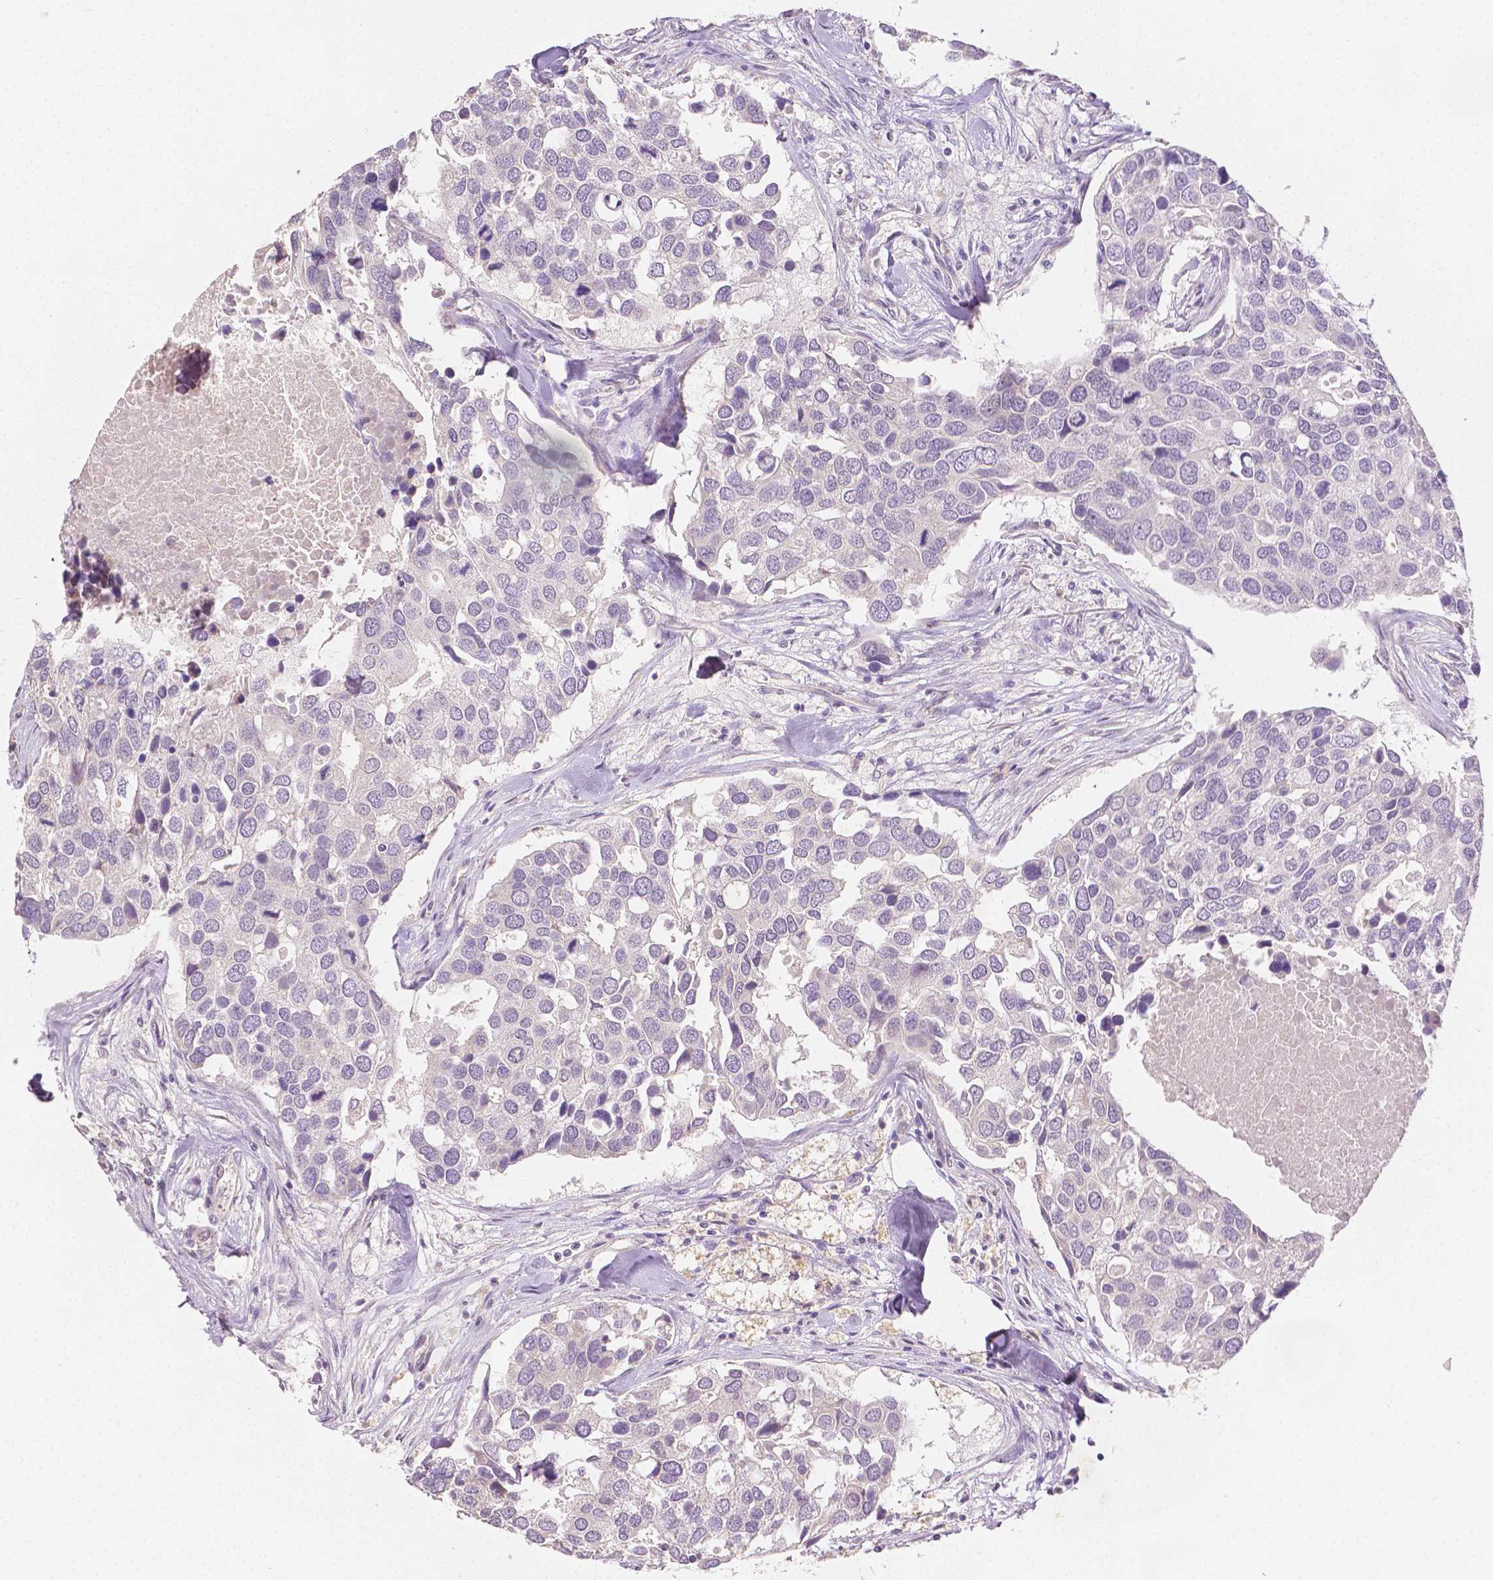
{"staining": {"intensity": "negative", "quantity": "none", "location": "none"}, "tissue": "breast cancer", "cell_type": "Tumor cells", "image_type": "cancer", "snomed": [{"axis": "morphology", "description": "Duct carcinoma"}, {"axis": "topography", "description": "Breast"}], "caption": "A high-resolution photomicrograph shows immunohistochemistry (IHC) staining of breast invasive ductal carcinoma, which exhibits no significant expression in tumor cells.", "gene": "TGM1", "patient": {"sex": "female", "age": 83}}